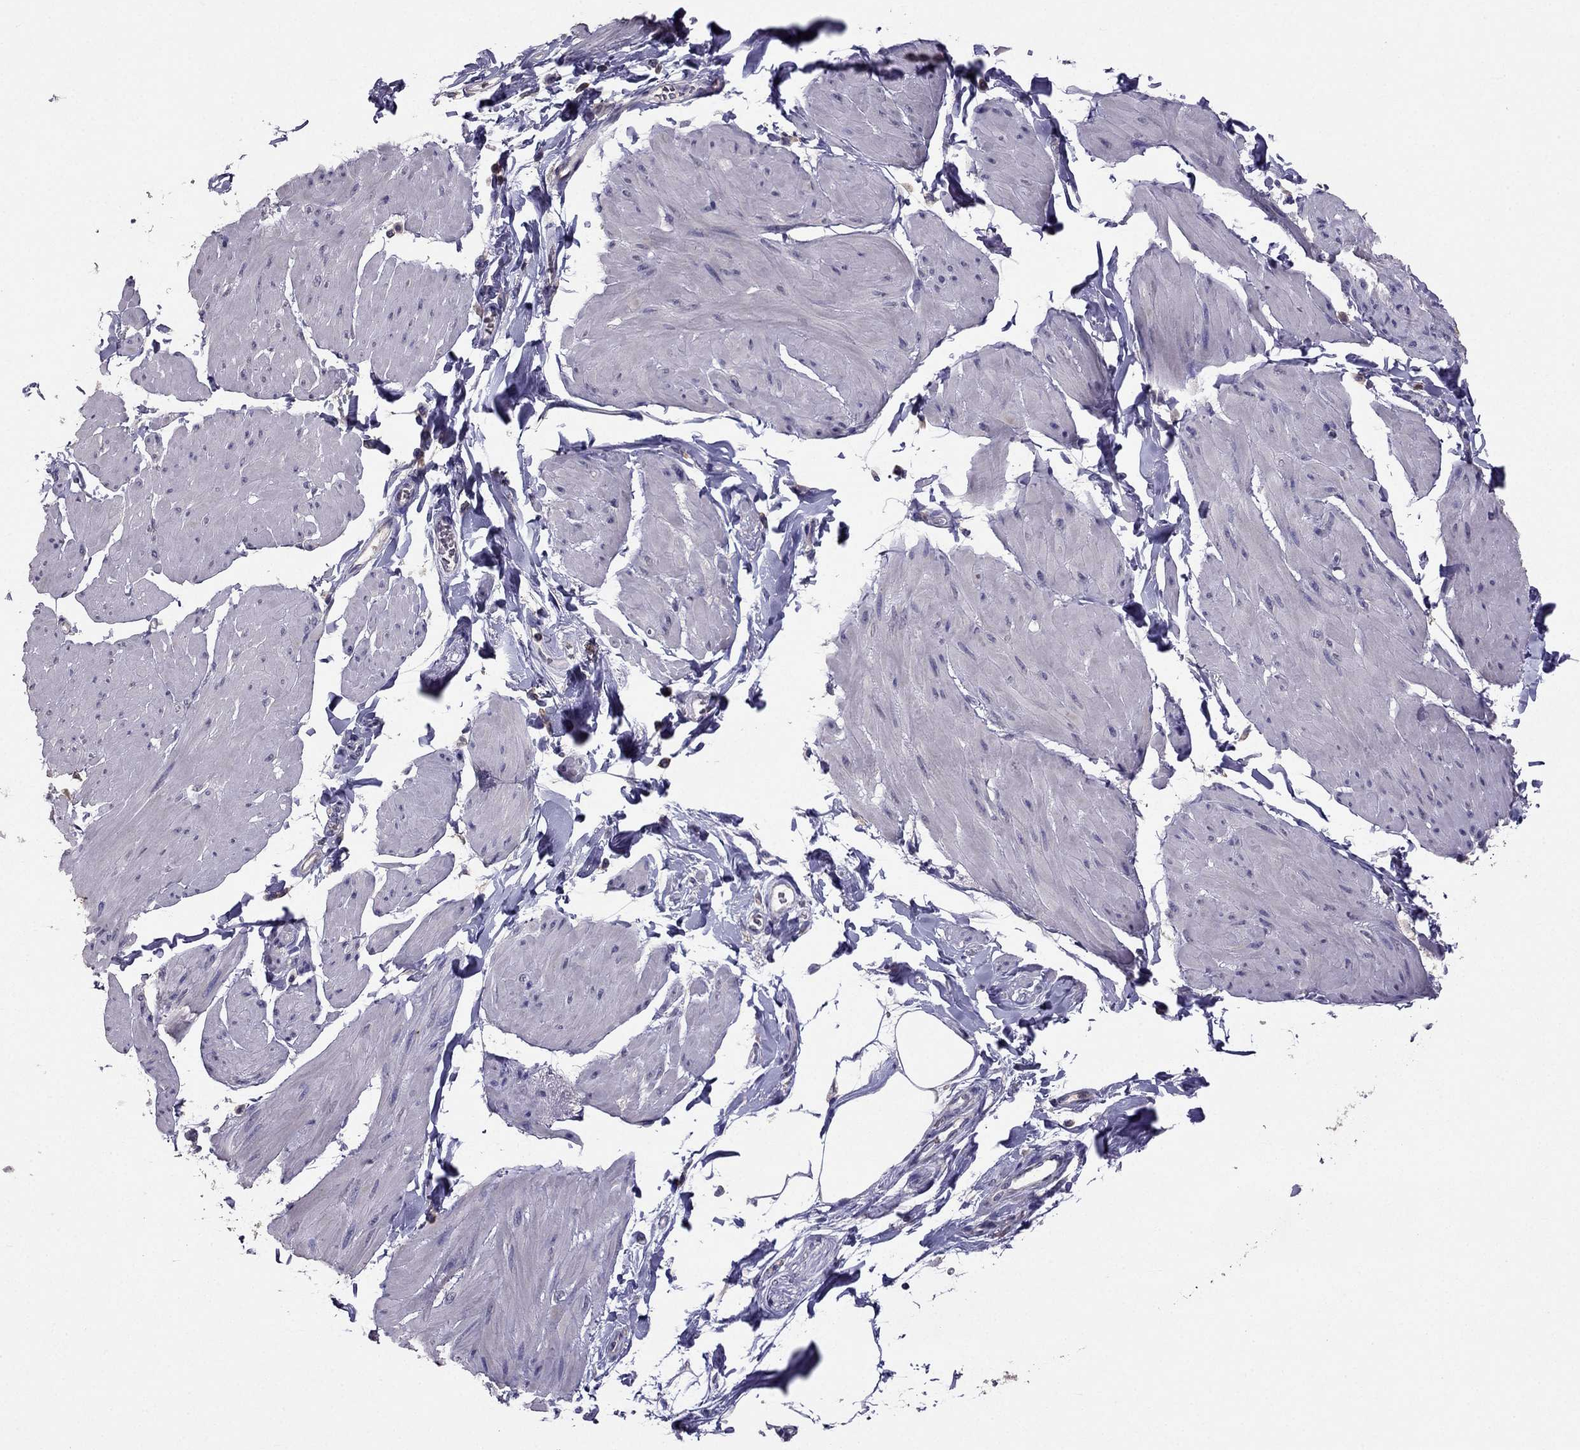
{"staining": {"intensity": "negative", "quantity": "none", "location": "none"}, "tissue": "smooth muscle", "cell_type": "Smooth muscle cells", "image_type": "normal", "snomed": [{"axis": "morphology", "description": "Normal tissue, NOS"}, {"axis": "topography", "description": "Adipose tissue"}, {"axis": "topography", "description": "Smooth muscle"}, {"axis": "topography", "description": "Peripheral nerve tissue"}], "caption": "Image shows no significant protein expression in smooth muscle cells of normal smooth muscle.", "gene": "RFLNB", "patient": {"sex": "male", "age": 83}}